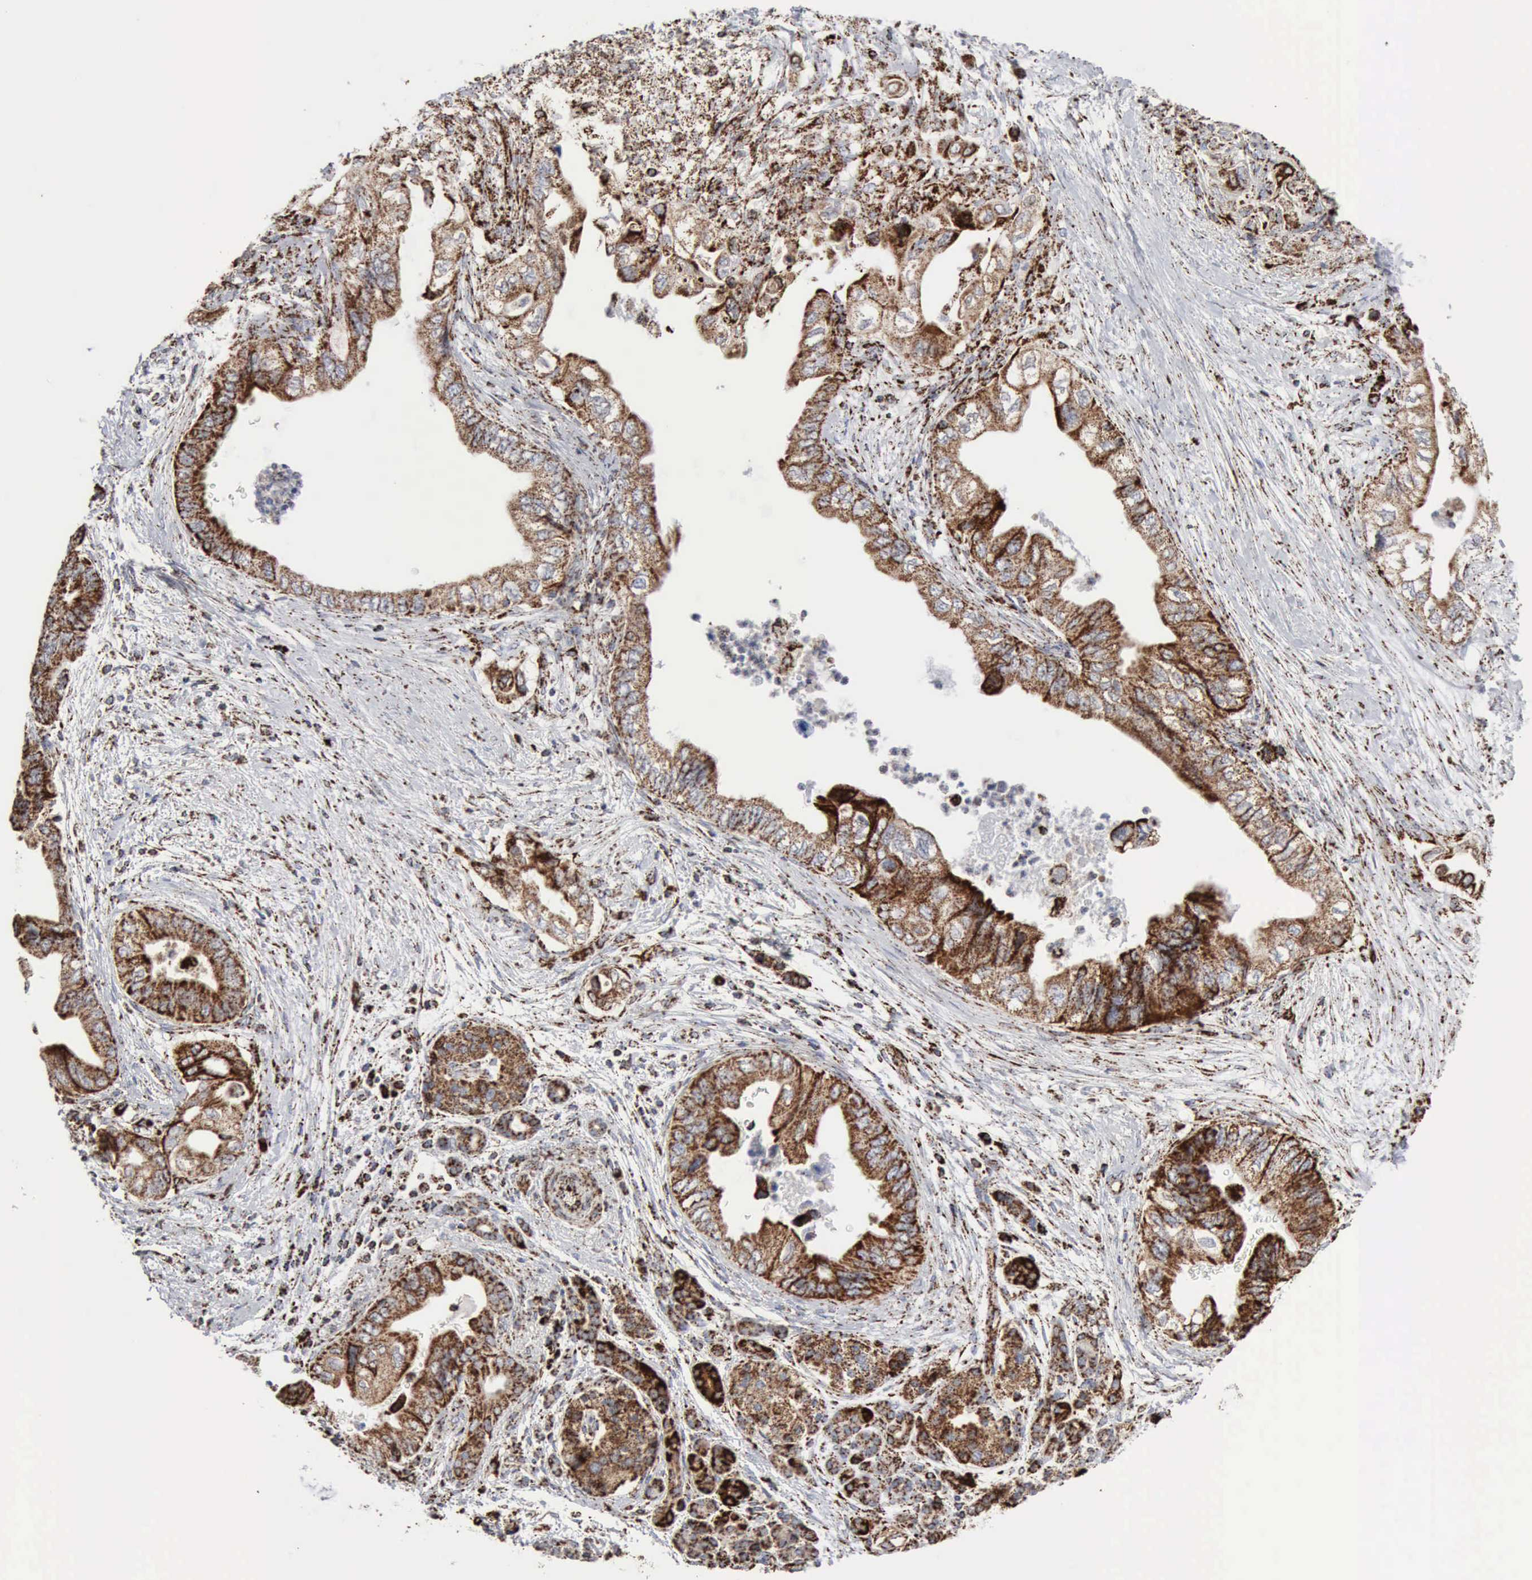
{"staining": {"intensity": "strong", "quantity": ">75%", "location": "cytoplasmic/membranous"}, "tissue": "pancreatic cancer", "cell_type": "Tumor cells", "image_type": "cancer", "snomed": [{"axis": "morphology", "description": "Adenocarcinoma, NOS"}, {"axis": "topography", "description": "Pancreas"}], "caption": "Protein analysis of adenocarcinoma (pancreatic) tissue demonstrates strong cytoplasmic/membranous staining in about >75% of tumor cells.", "gene": "ACO2", "patient": {"sex": "female", "age": 66}}